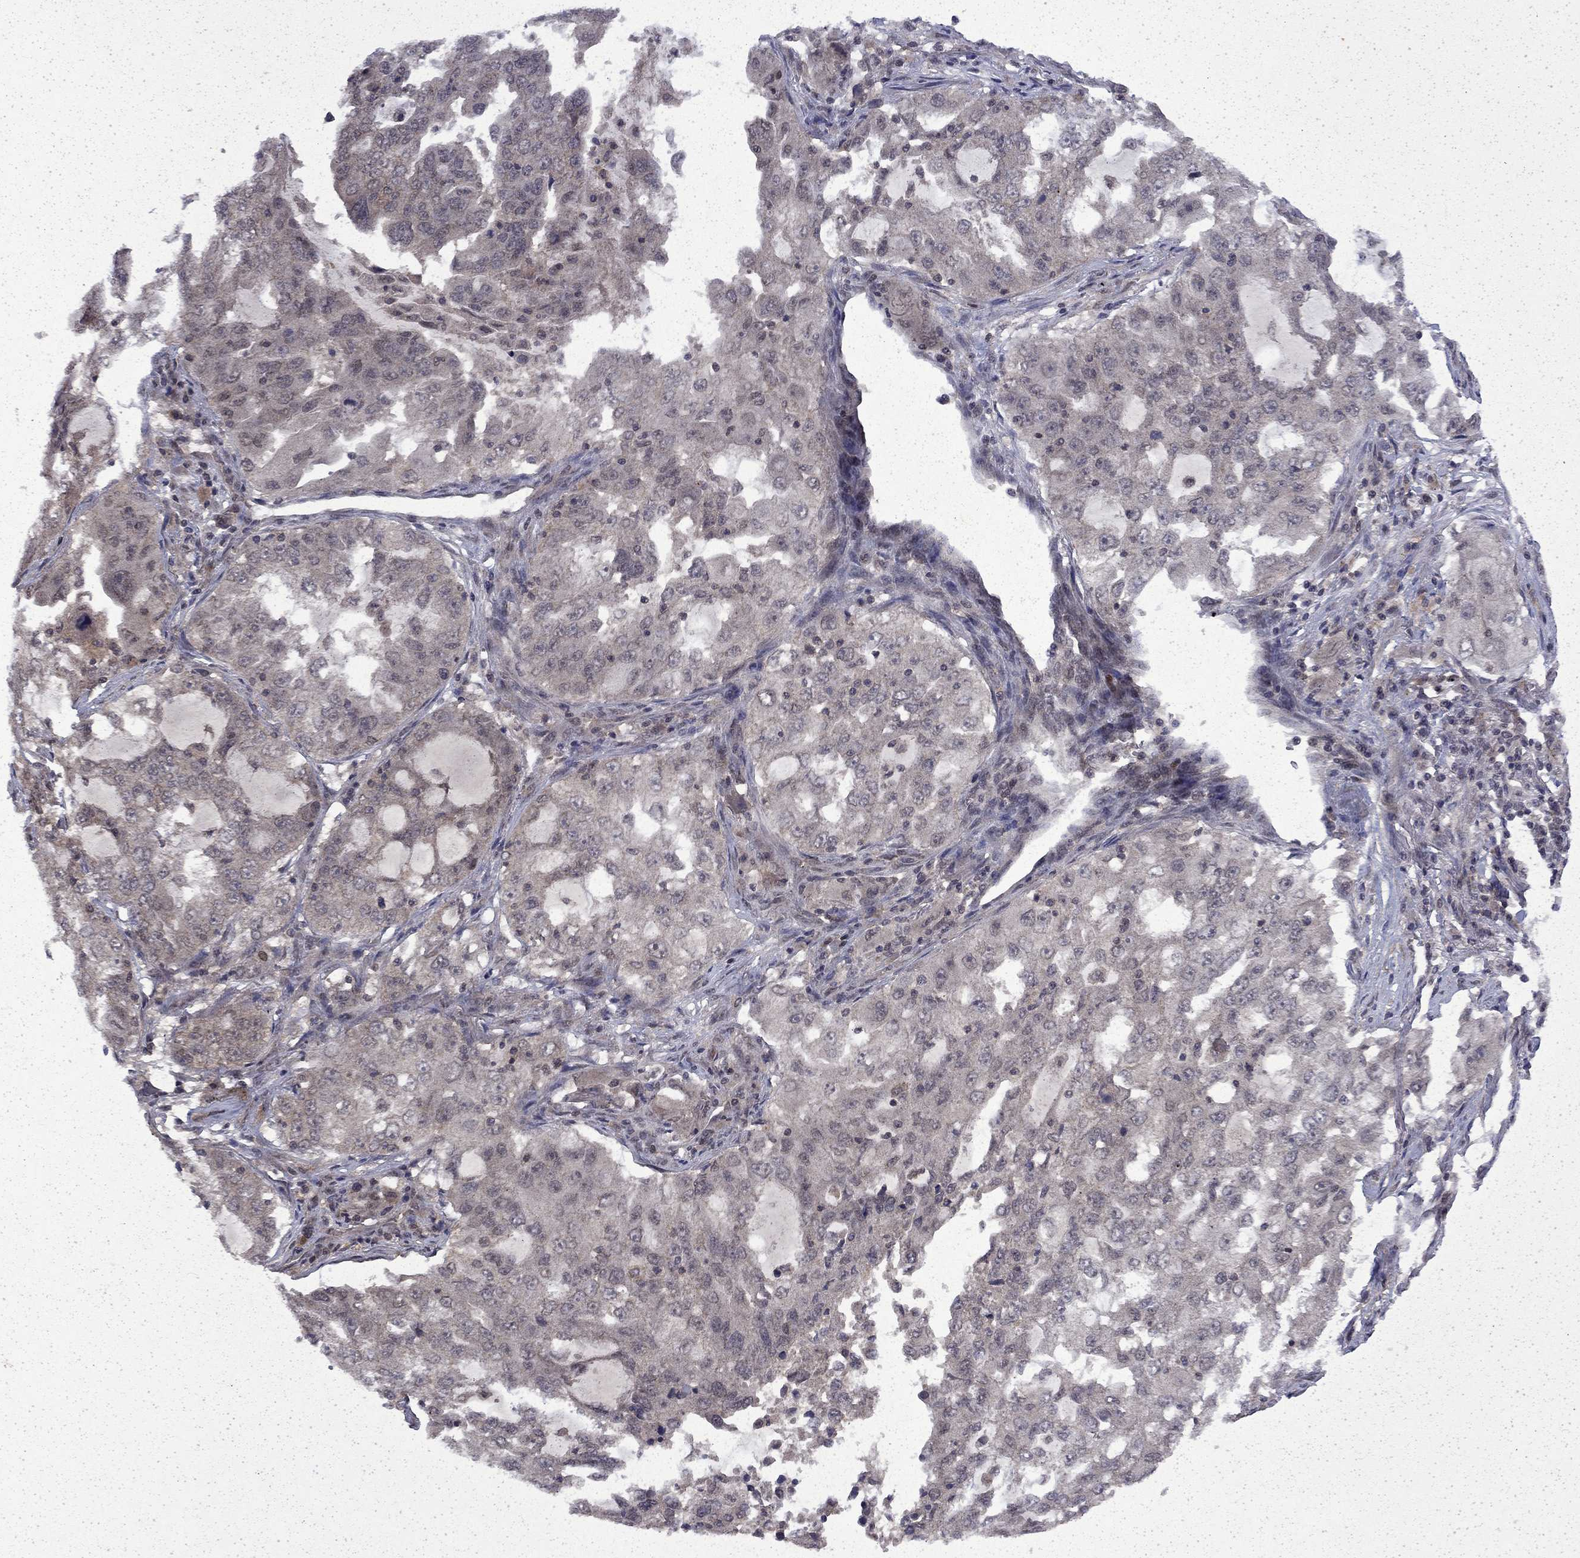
{"staining": {"intensity": "negative", "quantity": "none", "location": "none"}, "tissue": "lung cancer", "cell_type": "Tumor cells", "image_type": "cancer", "snomed": [{"axis": "morphology", "description": "Adenocarcinoma, NOS"}, {"axis": "topography", "description": "Lung"}], "caption": "IHC micrograph of lung cancer (adenocarcinoma) stained for a protein (brown), which displays no expression in tumor cells. (DAB IHC with hematoxylin counter stain).", "gene": "CHAT", "patient": {"sex": "female", "age": 61}}